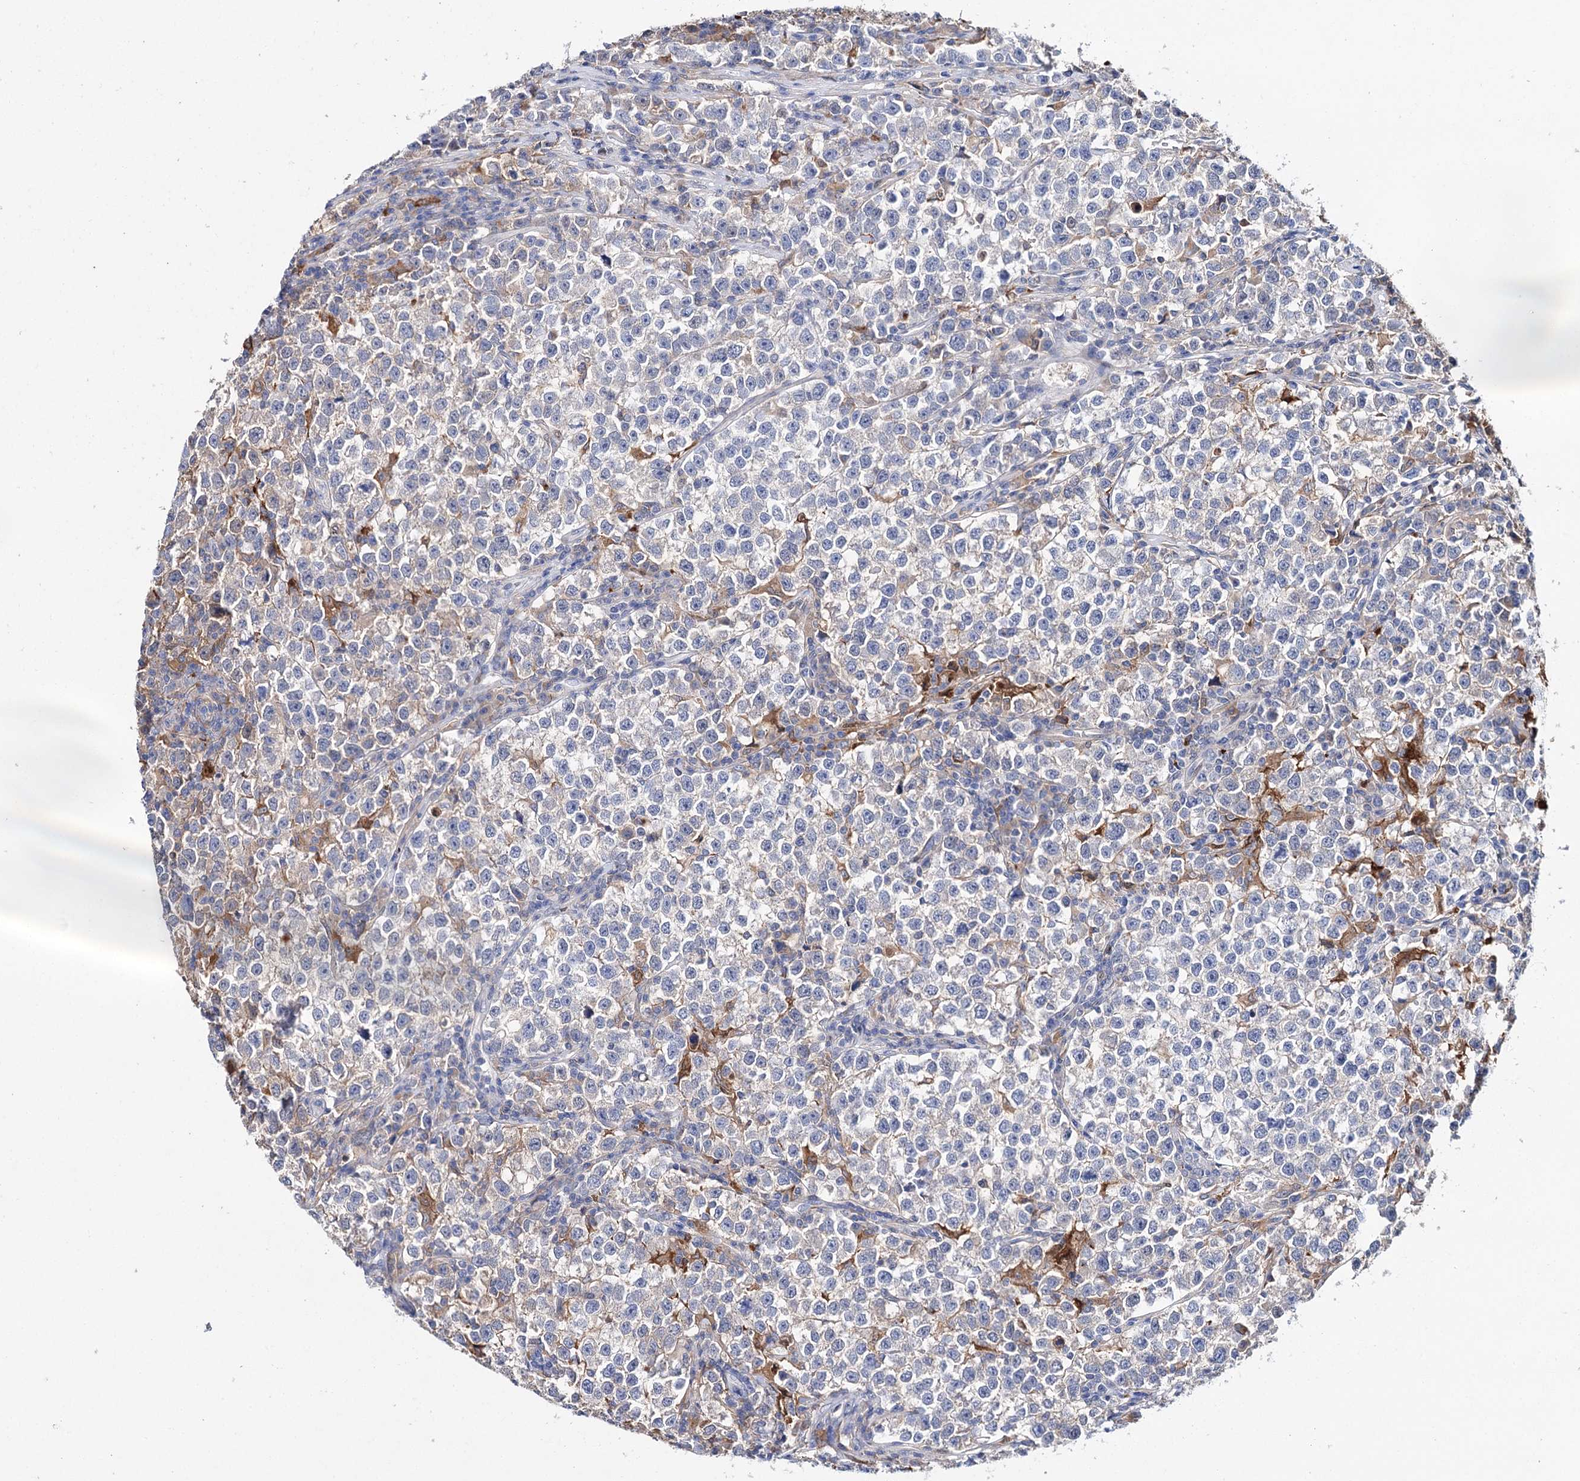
{"staining": {"intensity": "weak", "quantity": "<25%", "location": "cytoplasmic/membranous"}, "tissue": "testis cancer", "cell_type": "Tumor cells", "image_type": "cancer", "snomed": [{"axis": "morphology", "description": "Normal tissue, NOS"}, {"axis": "morphology", "description": "Seminoma, NOS"}, {"axis": "topography", "description": "Testis"}], "caption": "Testis cancer (seminoma) was stained to show a protein in brown. There is no significant staining in tumor cells.", "gene": "CFAP46", "patient": {"sex": "male", "age": 43}}